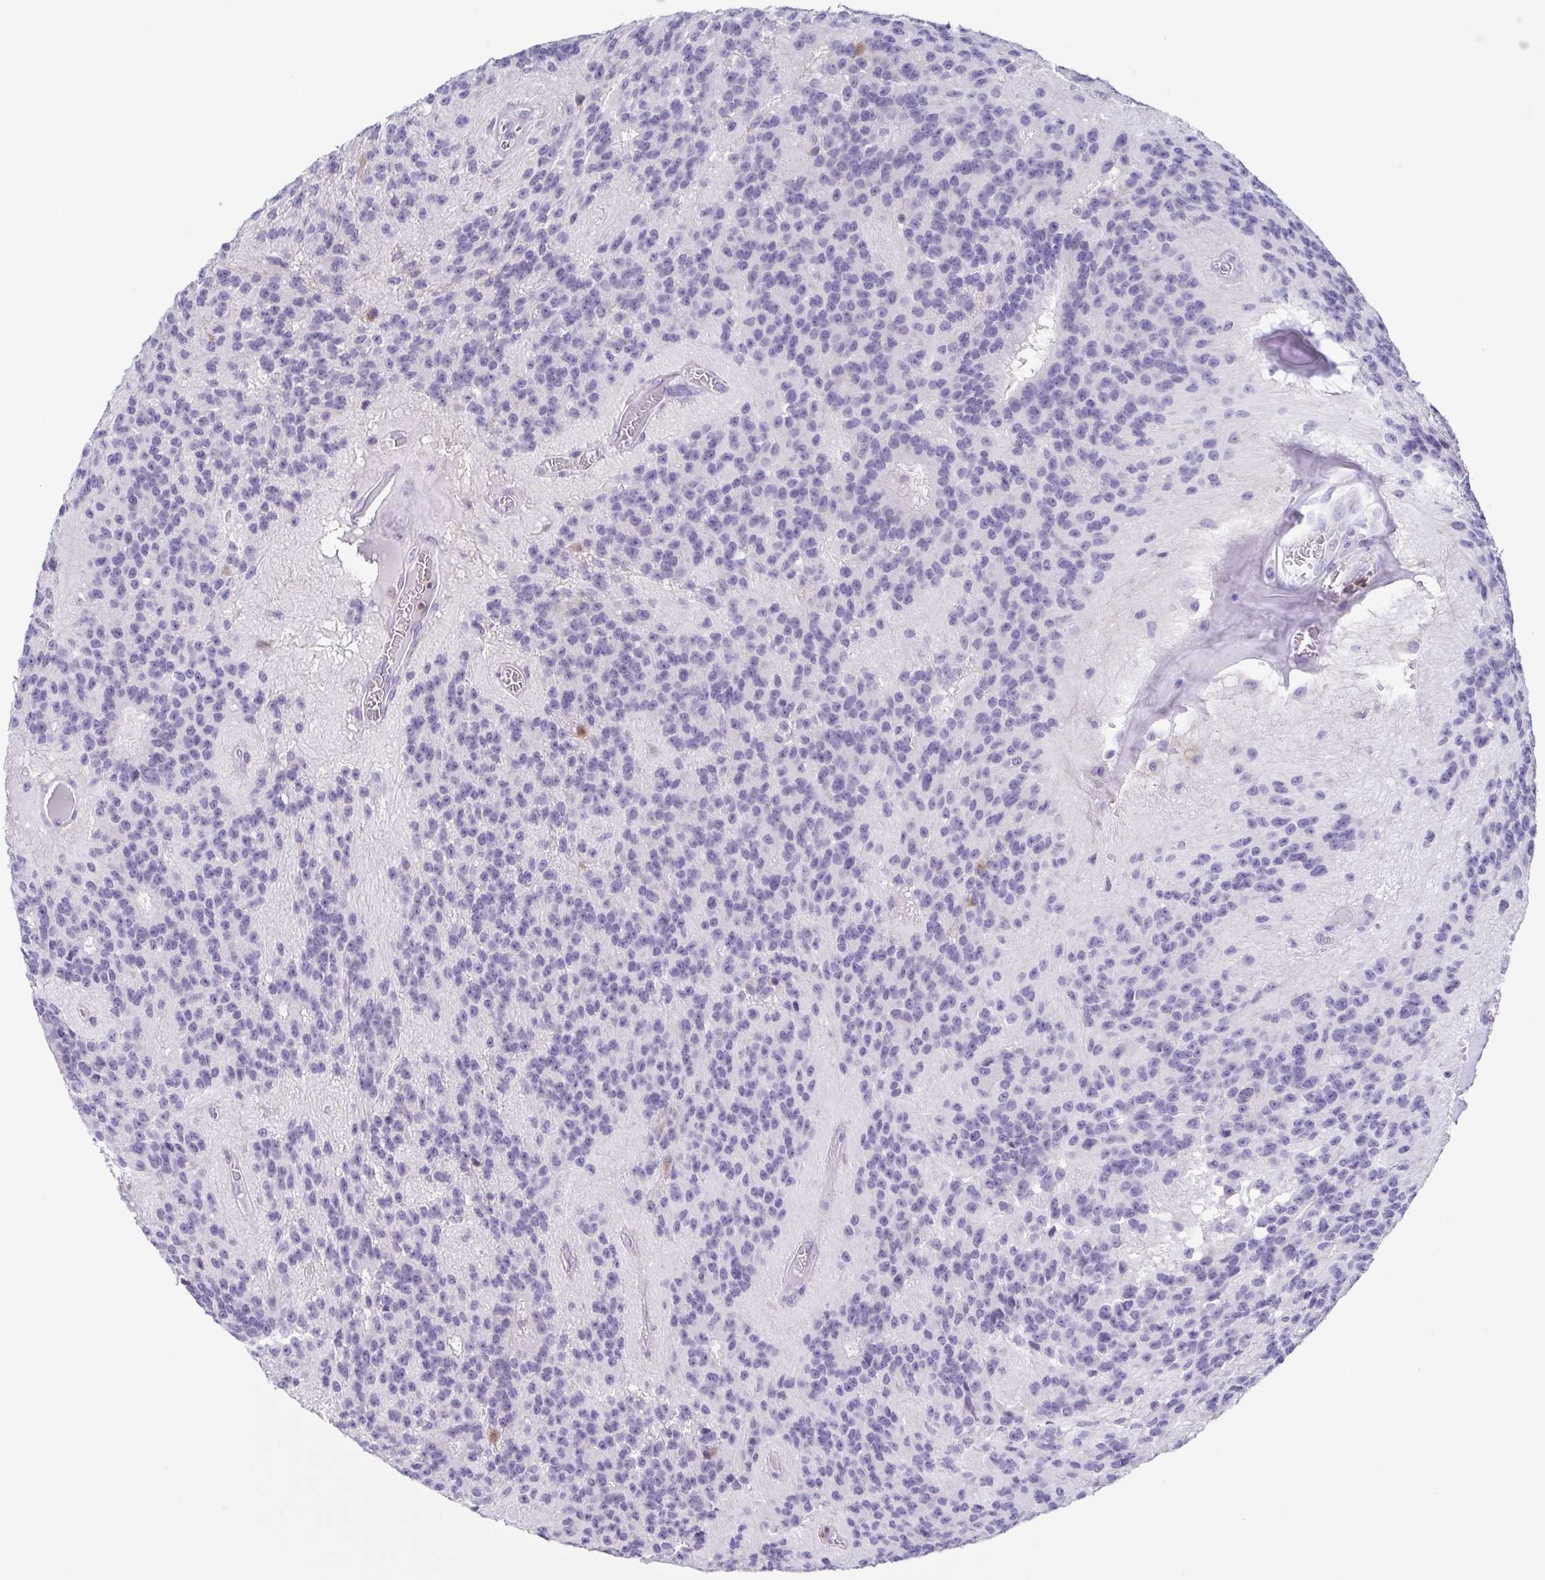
{"staining": {"intensity": "negative", "quantity": "none", "location": "none"}, "tissue": "glioma", "cell_type": "Tumor cells", "image_type": "cancer", "snomed": [{"axis": "morphology", "description": "Glioma, malignant, Low grade"}, {"axis": "topography", "description": "Brain"}], "caption": "Tumor cells are negative for brown protein staining in malignant low-grade glioma.", "gene": "ATP6V1G2", "patient": {"sex": "male", "age": 31}}